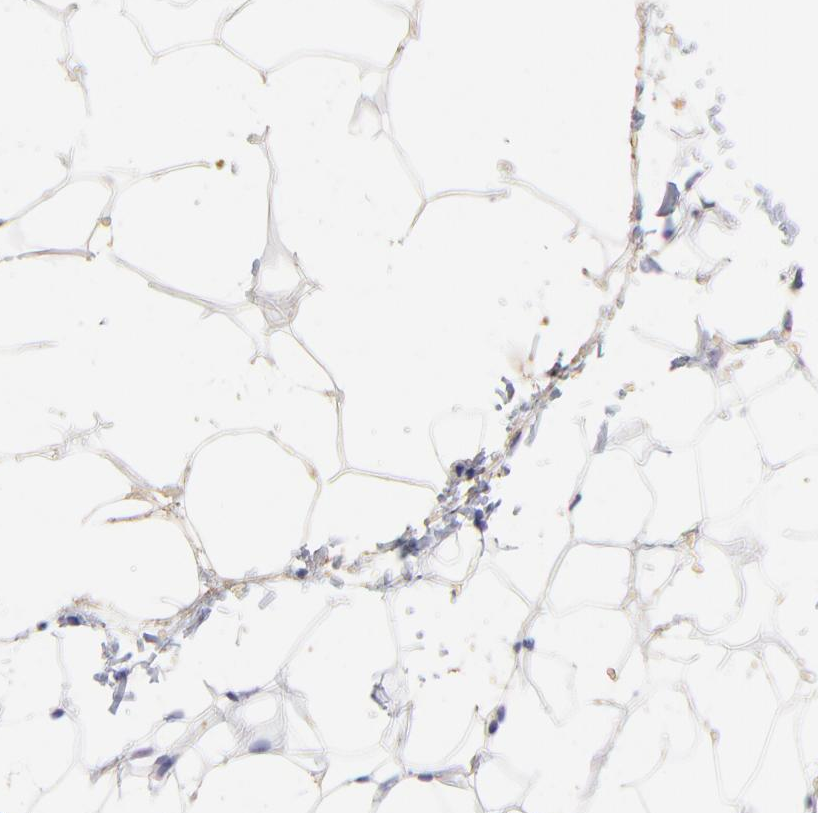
{"staining": {"intensity": "negative", "quantity": "none", "location": "none"}, "tissue": "adipose tissue", "cell_type": "Adipocytes", "image_type": "normal", "snomed": [{"axis": "morphology", "description": "Normal tissue, NOS"}, {"axis": "morphology", "description": "Fibrosis, NOS"}, {"axis": "topography", "description": "Breast"}], "caption": "This is an immunohistochemistry (IHC) image of unremarkable human adipose tissue. There is no staining in adipocytes.", "gene": "UBE2H", "patient": {"sex": "female", "age": 24}}